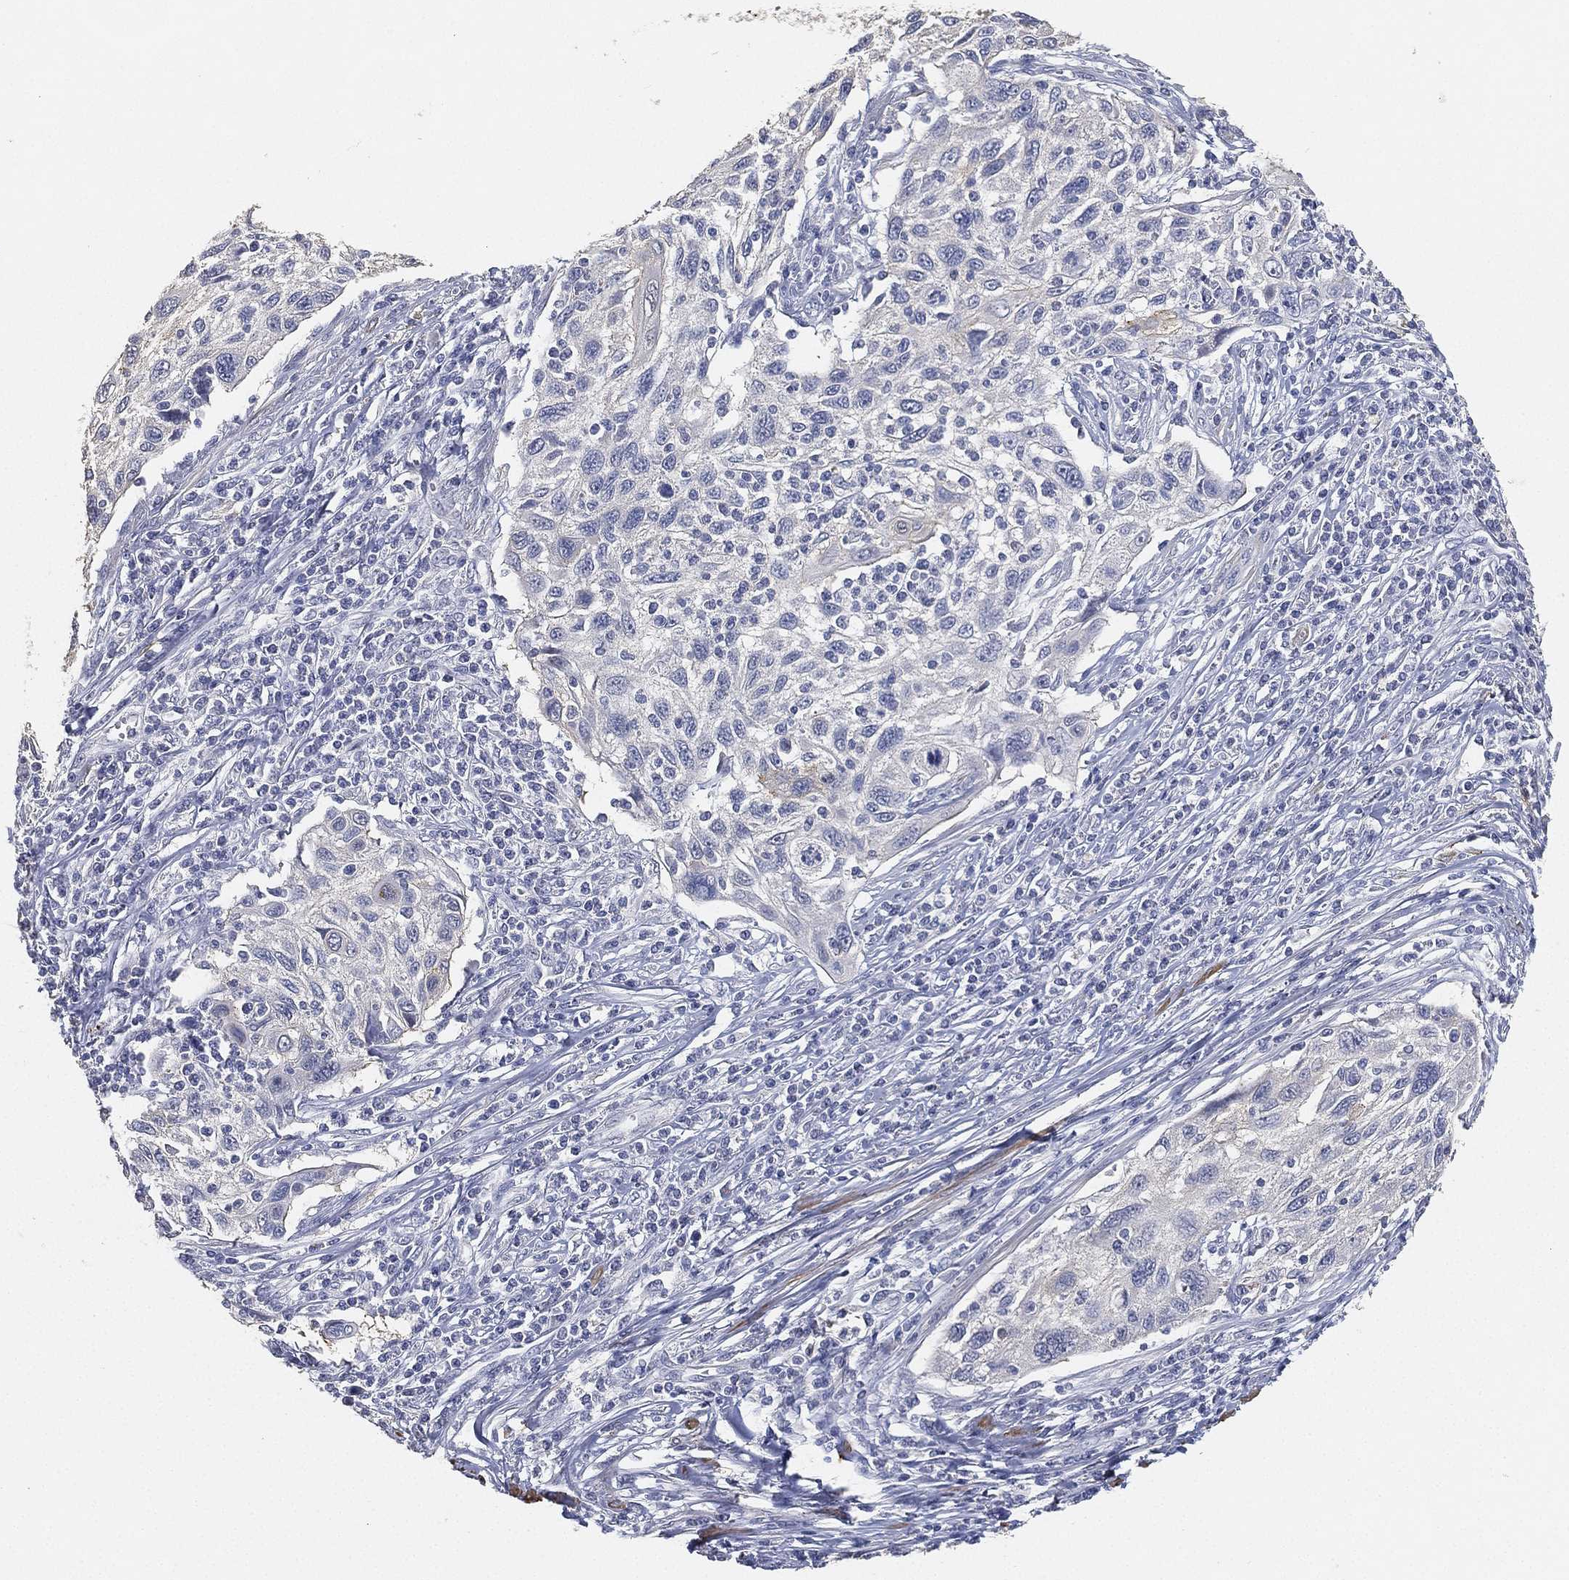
{"staining": {"intensity": "negative", "quantity": "none", "location": "none"}, "tissue": "cervical cancer", "cell_type": "Tumor cells", "image_type": "cancer", "snomed": [{"axis": "morphology", "description": "Squamous cell carcinoma, NOS"}, {"axis": "topography", "description": "Cervix"}], "caption": "High magnification brightfield microscopy of cervical squamous cell carcinoma stained with DAB (3,3'-diaminobenzidine) (brown) and counterstained with hematoxylin (blue): tumor cells show no significant positivity.", "gene": "GPR61", "patient": {"sex": "female", "age": 70}}